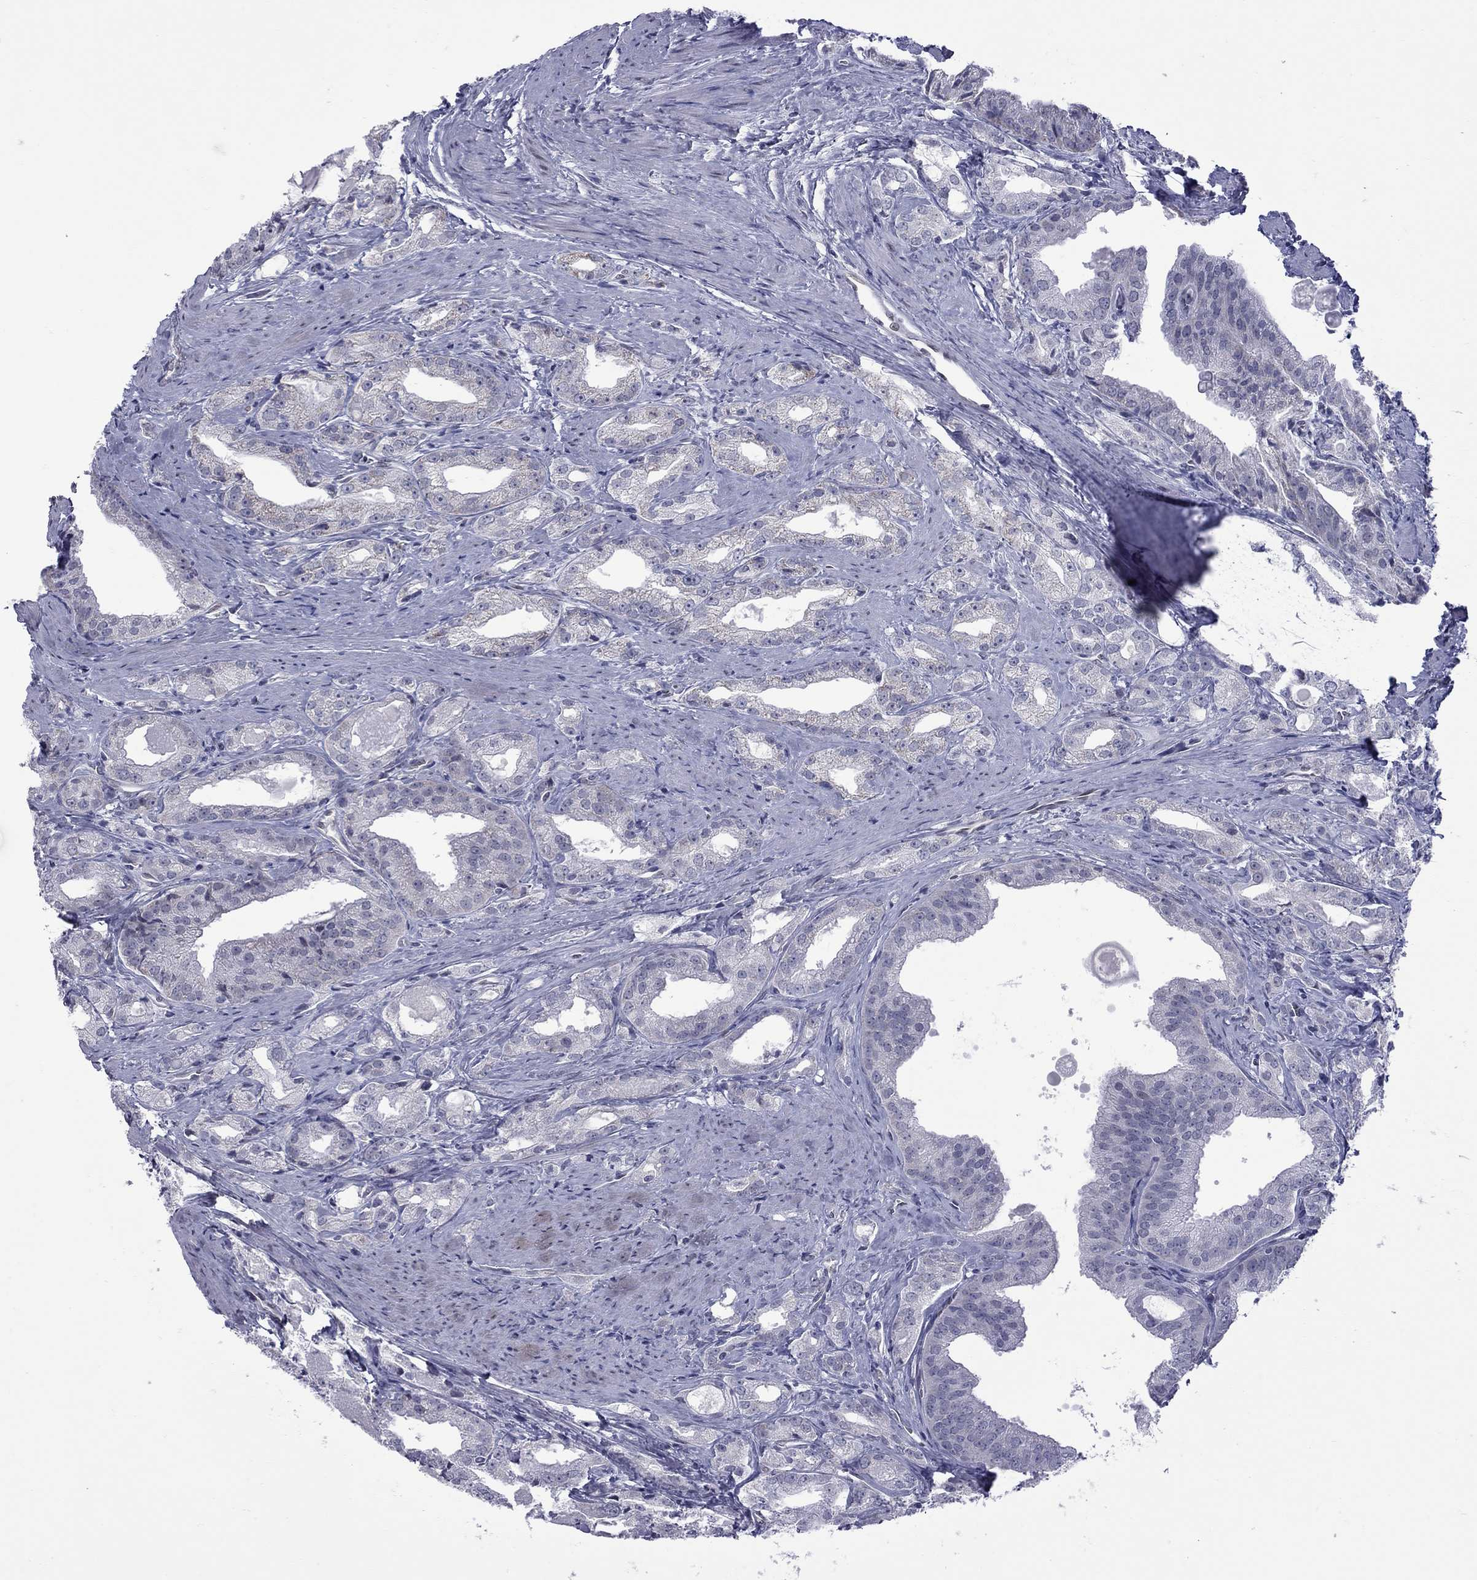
{"staining": {"intensity": "negative", "quantity": "none", "location": "none"}, "tissue": "prostate cancer", "cell_type": "Tumor cells", "image_type": "cancer", "snomed": [{"axis": "morphology", "description": "Adenocarcinoma, NOS"}, {"axis": "morphology", "description": "Adenocarcinoma, High grade"}, {"axis": "topography", "description": "Prostate"}], "caption": "Image shows no significant protein expression in tumor cells of prostate cancer (adenocarcinoma).", "gene": "CLTCL1", "patient": {"sex": "male", "age": 70}}